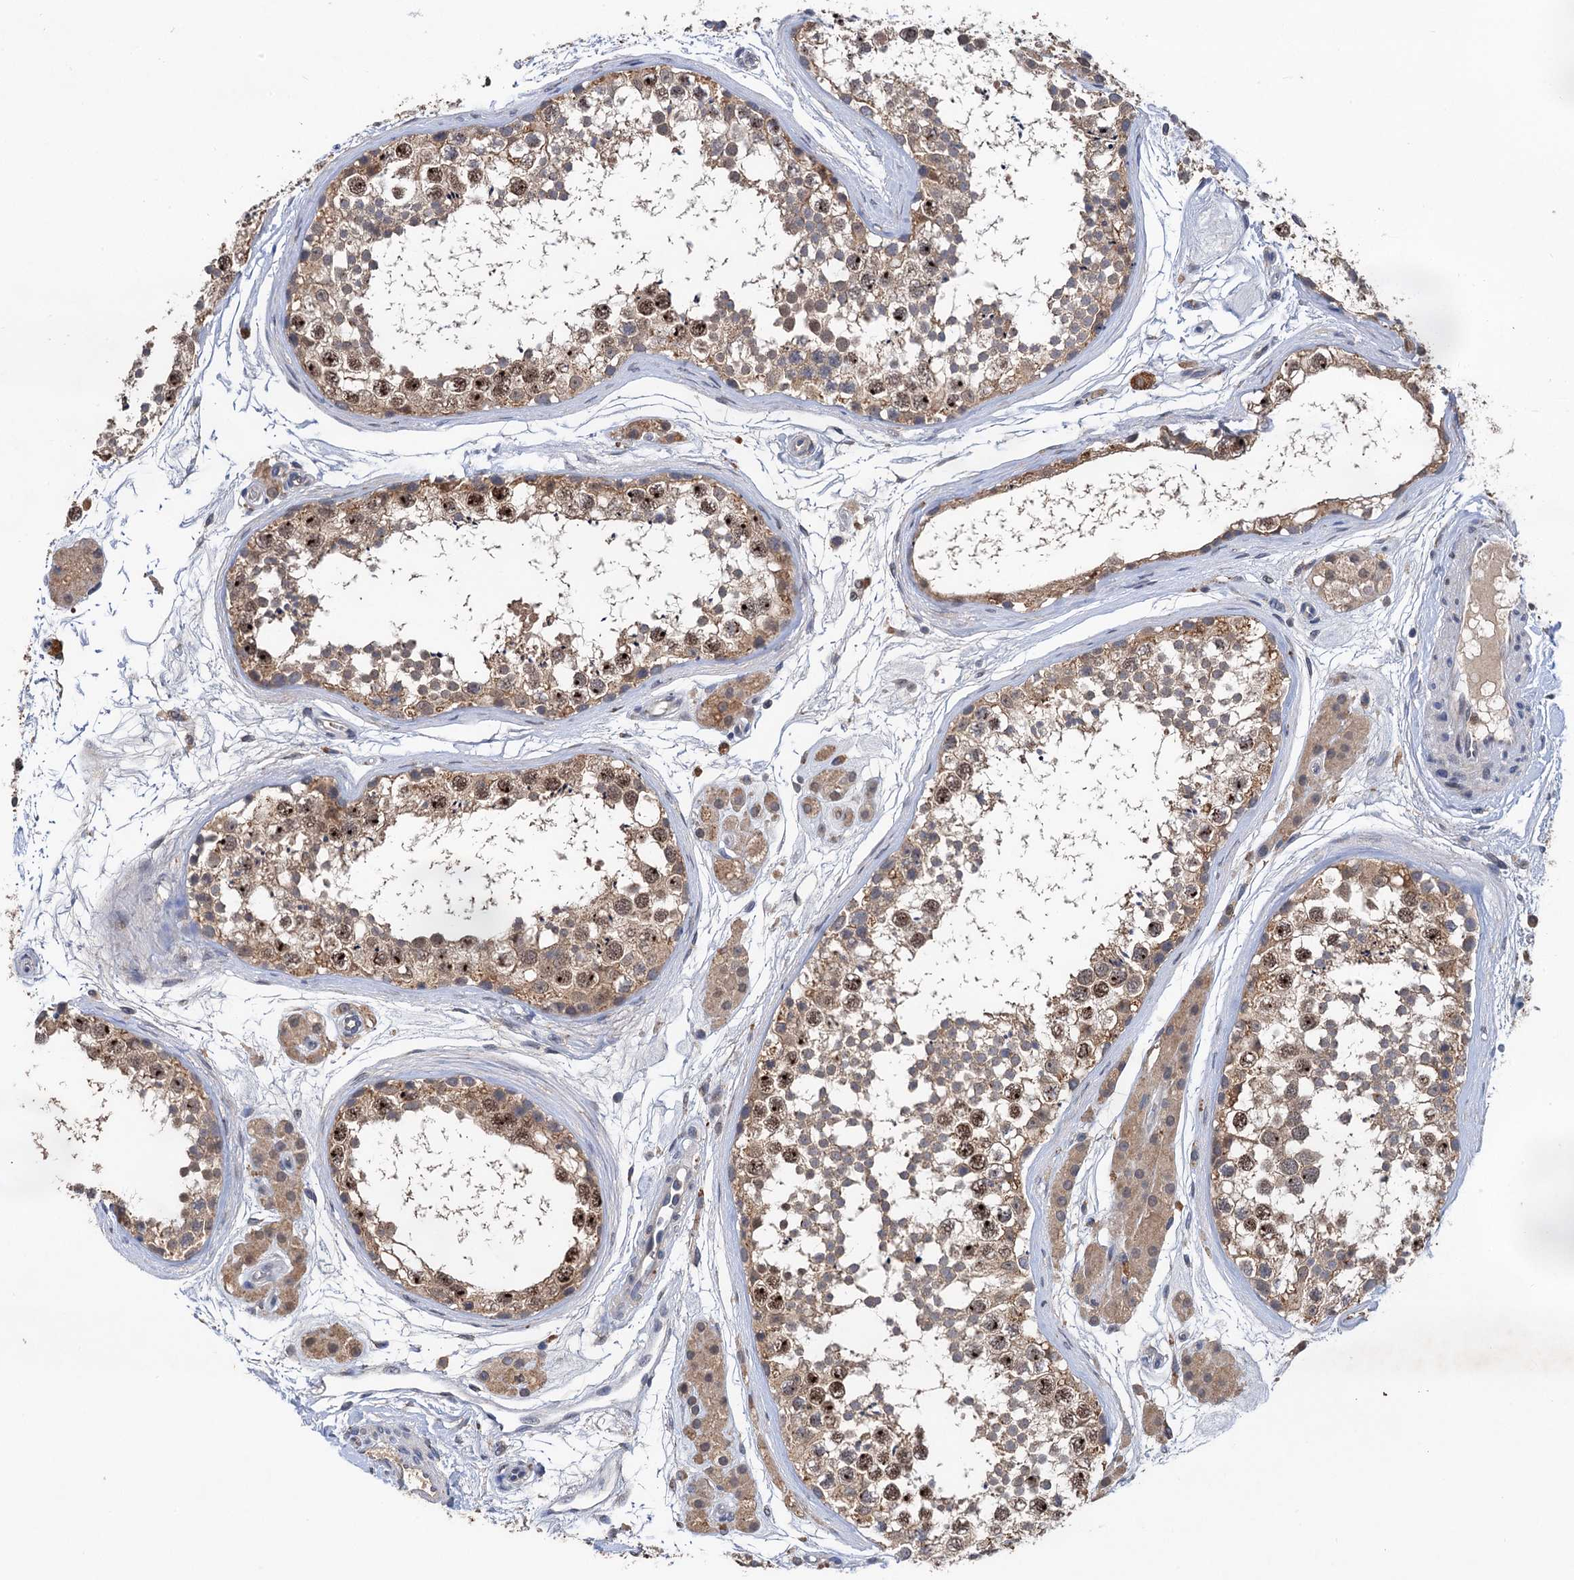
{"staining": {"intensity": "moderate", "quantity": "25%-75%", "location": "cytoplasmic/membranous,nuclear"}, "tissue": "testis", "cell_type": "Cells in seminiferous ducts", "image_type": "normal", "snomed": [{"axis": "morphology", "description": "Normal tissue, NOS"}, {"axis": "topography", "description": "Testis"}], "caption": "Immunohistochemistry (IHC) histopathology image of unremarkable testis: human testis stained using IHC exhibits medium levels of moderate protein expression localized specifically in the cytoplasmic/membranous,nuclear of cells in seminiferous ducts, appearing as a cytoplasmic/membranous,nuclear brown color.", "gene": "TMEM39B", "patient": {"sex": "male", "age": 56}}